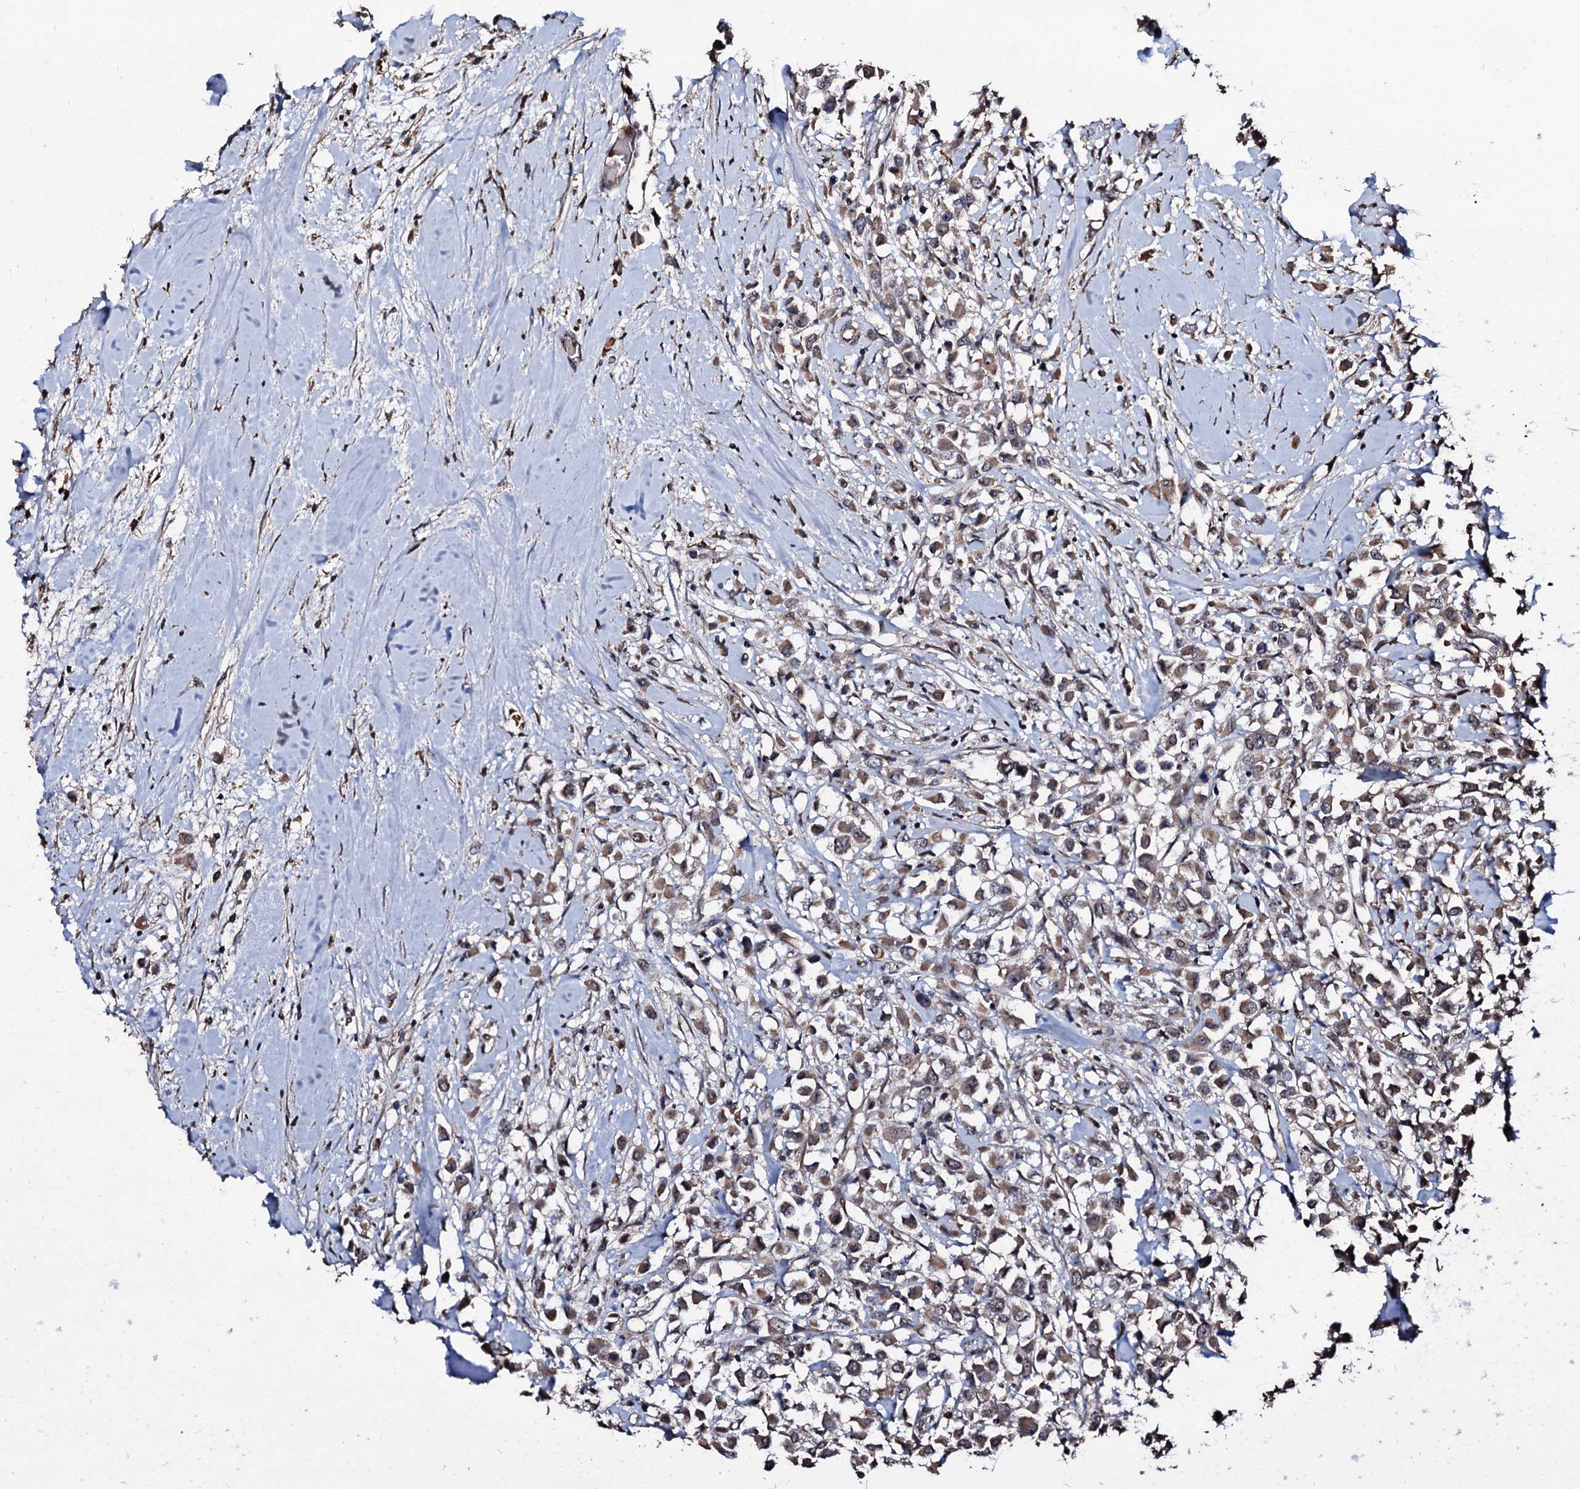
{"staining": {"intensity": "moderate", "quantity": ">75%", "location": "cytoplasmic/membranous,nuclear"}, "tissue": "breast cancer", "cell_type": "Tumor cells", "image_type": "cancer", "snomed": [{"axis": "morphology", "description": "Duct carcinoma"}, {"axis": "topography", "description": "Breast"}], "caption": "A high-resolution micrograph shows immunohistochemistry staining of breast cancer (infiltrating ductal carcinoma), which reveals moderate cytoplasmic/membranous and nuclear expression in about >75% of tumor cells. The staining was performed using DAB (3,3'-diaminobenzidine) to visualize the protein expression in brown, while the nuclei were stained in blue with hematoxylin (Magnification: 20x).", "gene": "SUPT7L", "patient": {"sex": "female", "age": 87}}